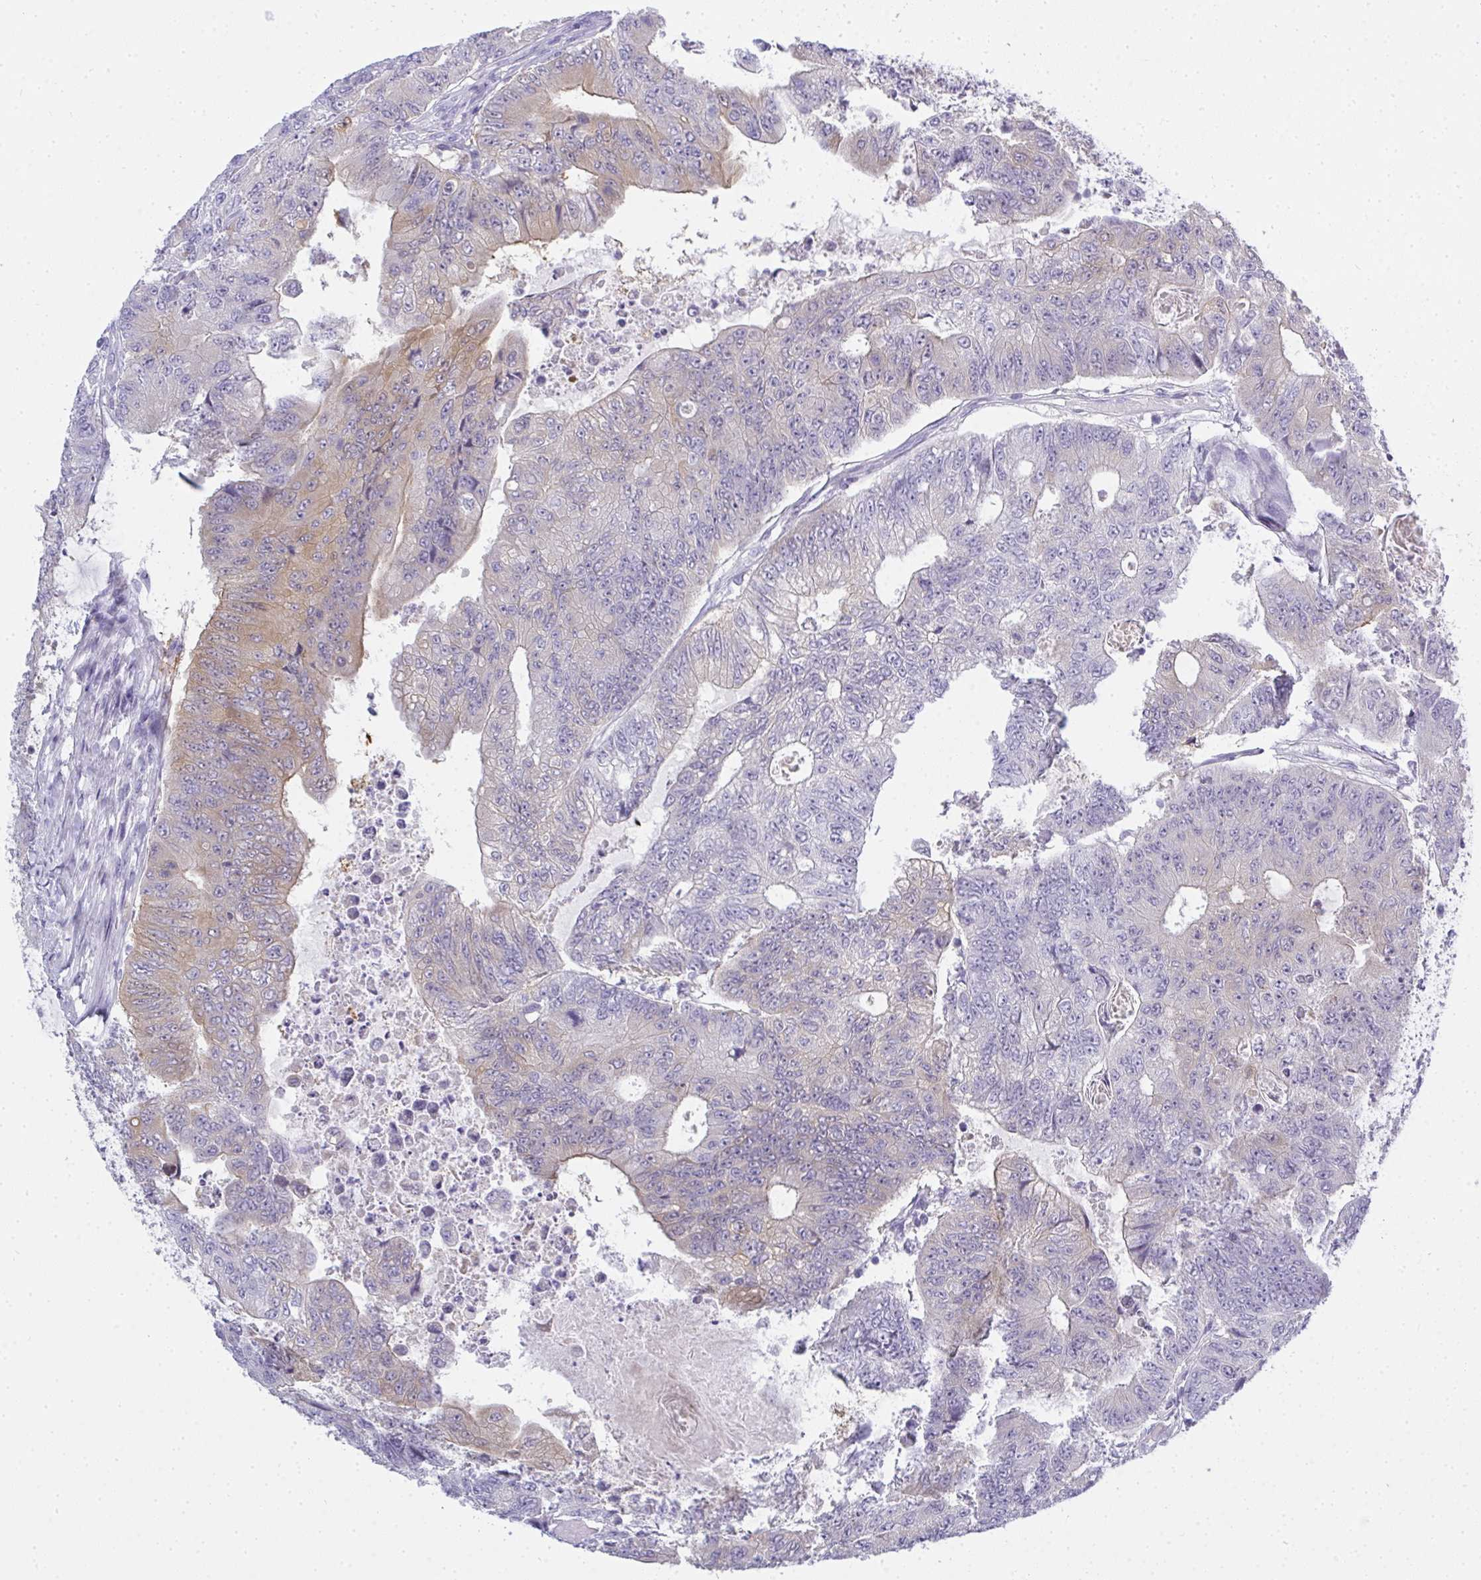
{"staining": {"intensity": "weak", "quantity": "<25%", "location": "cytoplasmic/membranous"}, "tissue": "colorectal cancer", "cell_type": "Tumor cells", "image_type": "cancer", "snomed": [{"axis": "morphology", "description": "Adenocarcinoma, NOS"}, {"axis": "topography", "description": "Colon"}], "caption": "A high-resolution histopathology image shows IHC staining of adenocarcinoma (colorectal), which displays no significant staining in tumor cells.", "gene": "GSDMB", "patient": {"sex": "female", "age": 48}}